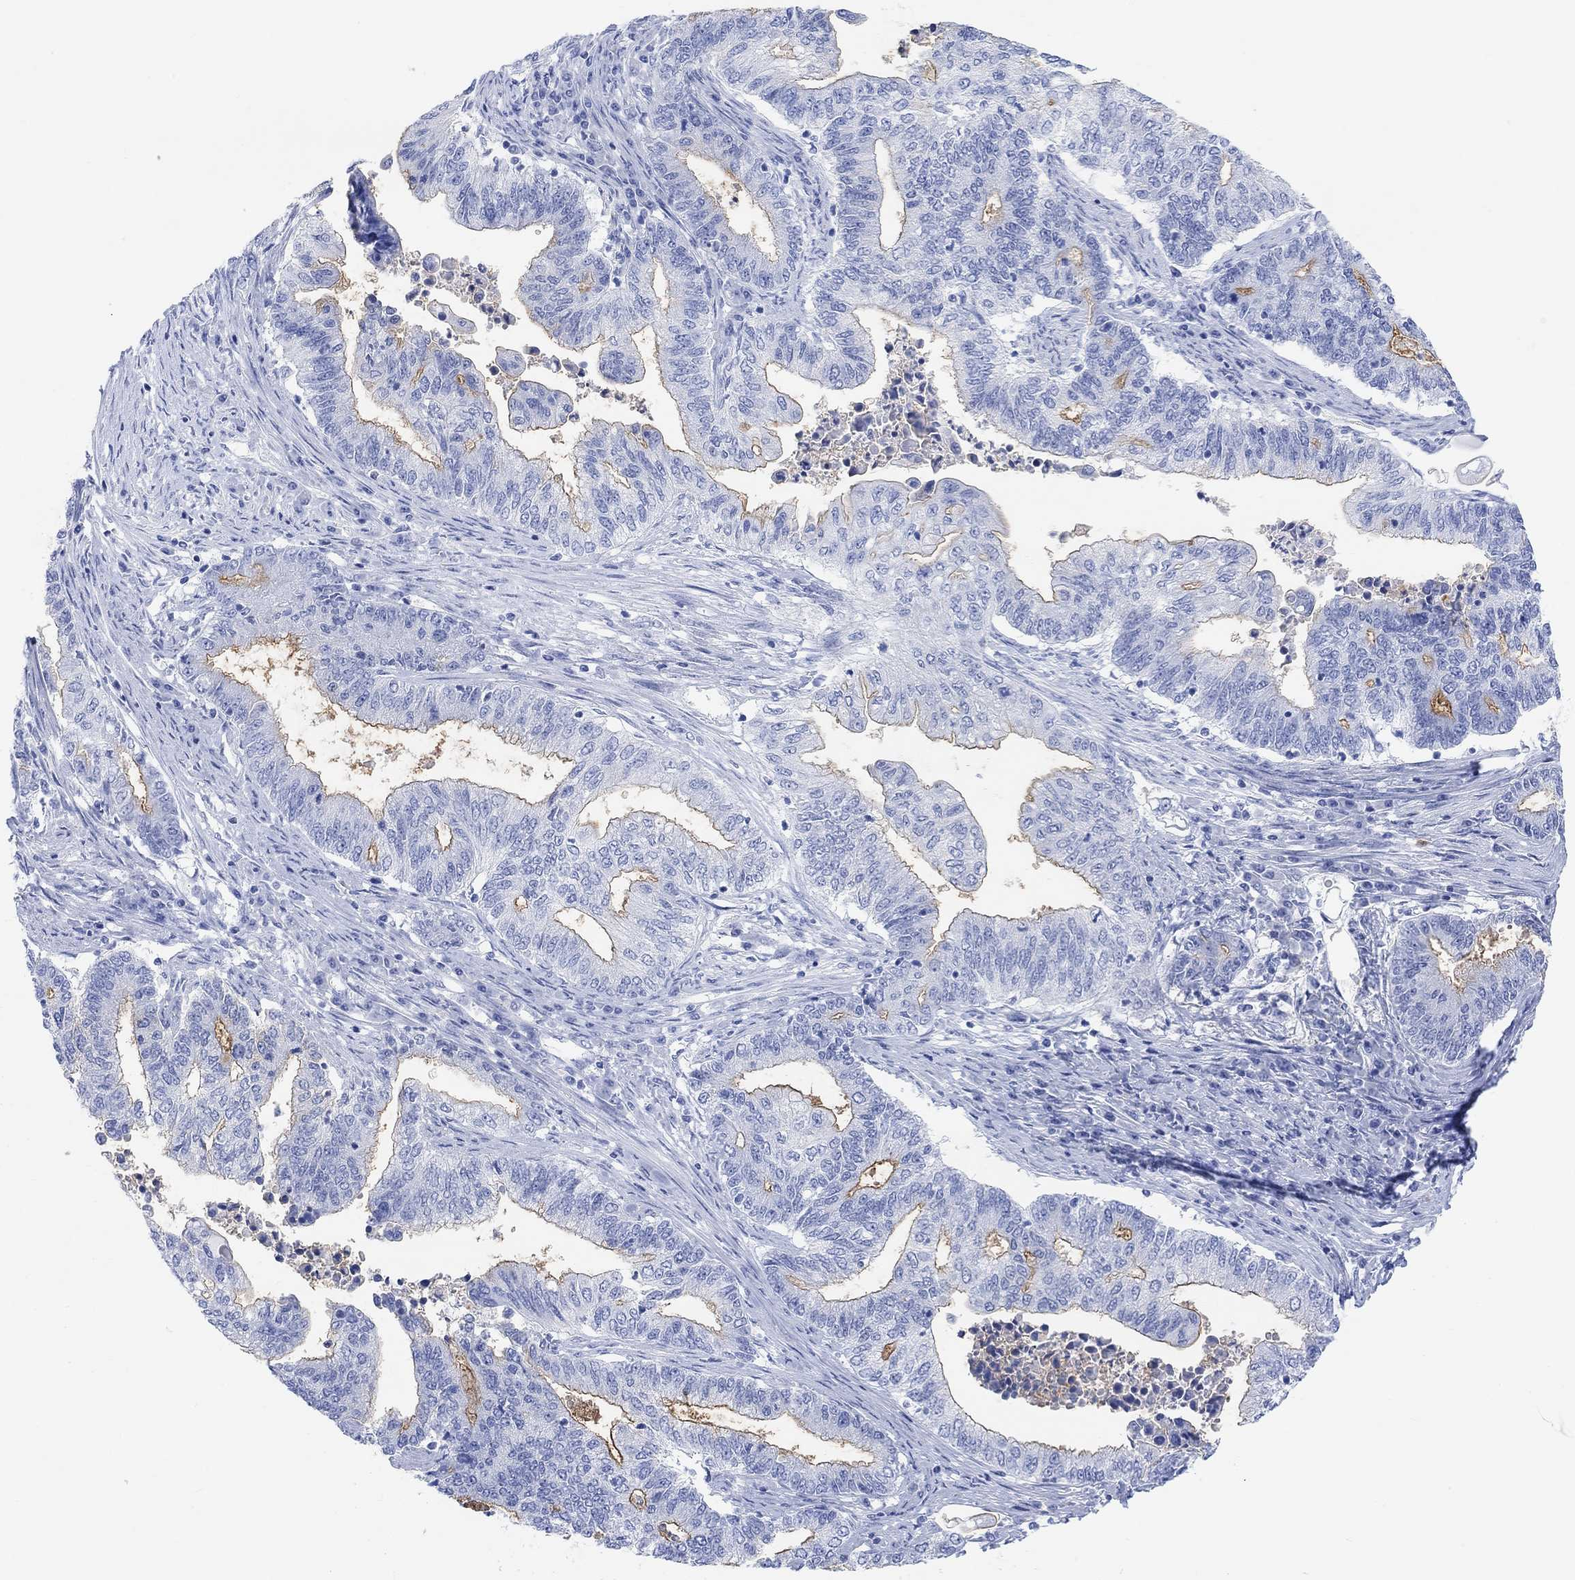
{"staining": {"intensity": "moderate", "quantity": "<25%", "location": "cytoplasmic/membranous"}, "tissue": "endometrial cancer", "cell_type": "Tumor cells", "image_type": "cancer", "snomed": [{"axis": "morphology", "description": "Adenocarcinoma, NOS"}, {"axis": "topography", "description": "Uterus"}, {"axis": "topography", "description": "Endometrium"}], "caption": "The micrograph shows a brown stain indicating the presence of a protein in the cytoplasmic/membranous of tumor cells in adenocarcinoma (endometrial).", "gene": "XIRP2", "patient": {"sex": "female", "age": 54}}